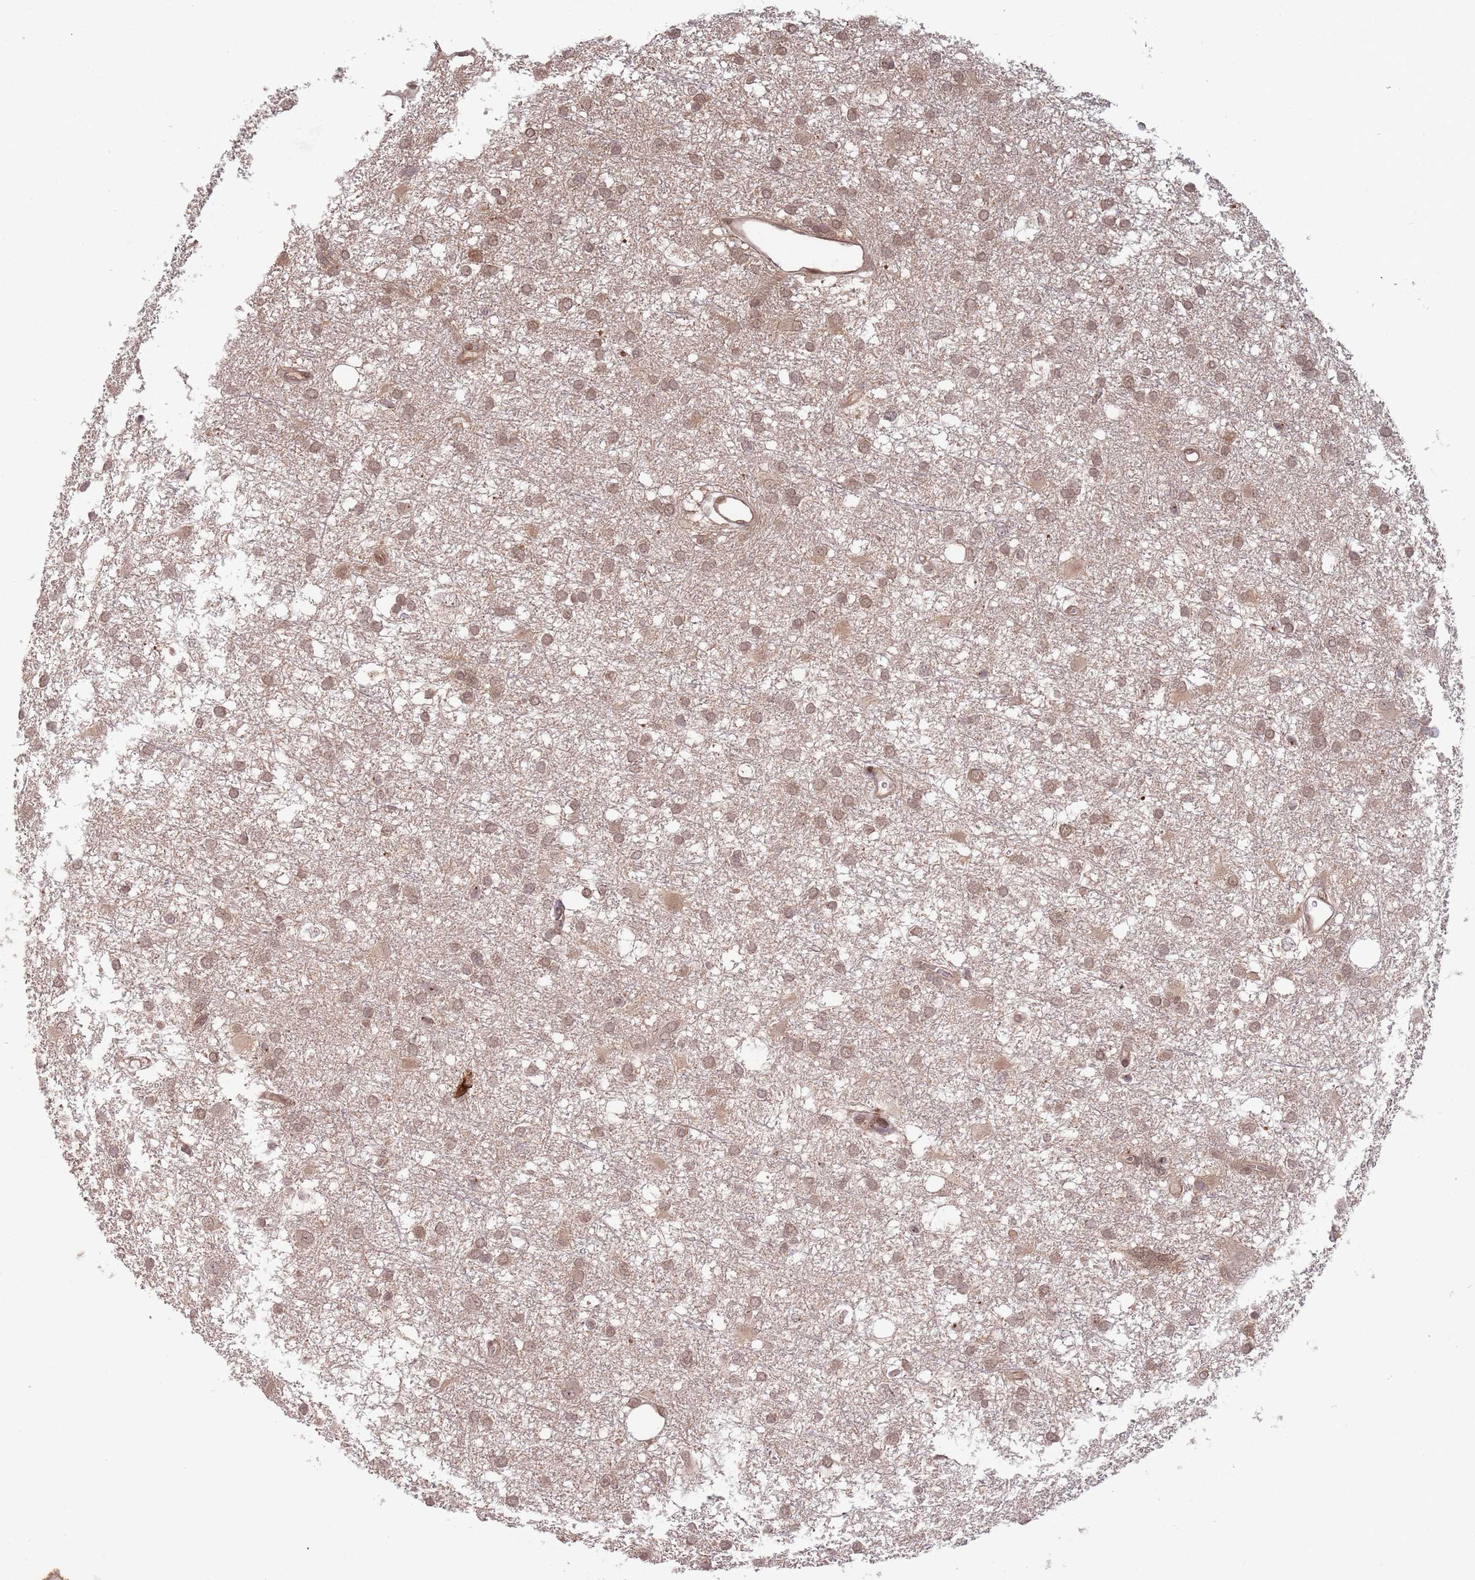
{"staining": {"intensity": "weak", "quantity": ">75%", "location": "cytoplasmic/membranous,nuclear"}, "tissue": "glioma", "cell_type": "Tumor cells", "image_type": "cancer", "snomed": [{"axis": "morphology", "description": "Glioma, malignant, High grade"}, {"axis": "topography", "description": "Brain"}], "caption": "Malignant glioma (high-grade) was stained to show a protein in brown. There is low levels of weak cytoplasmic/membranous and nuclear positivity in approximately >75% of tumor cells.", "gene": "SALL1", "patient": {"sex": "male", "age": 61}}